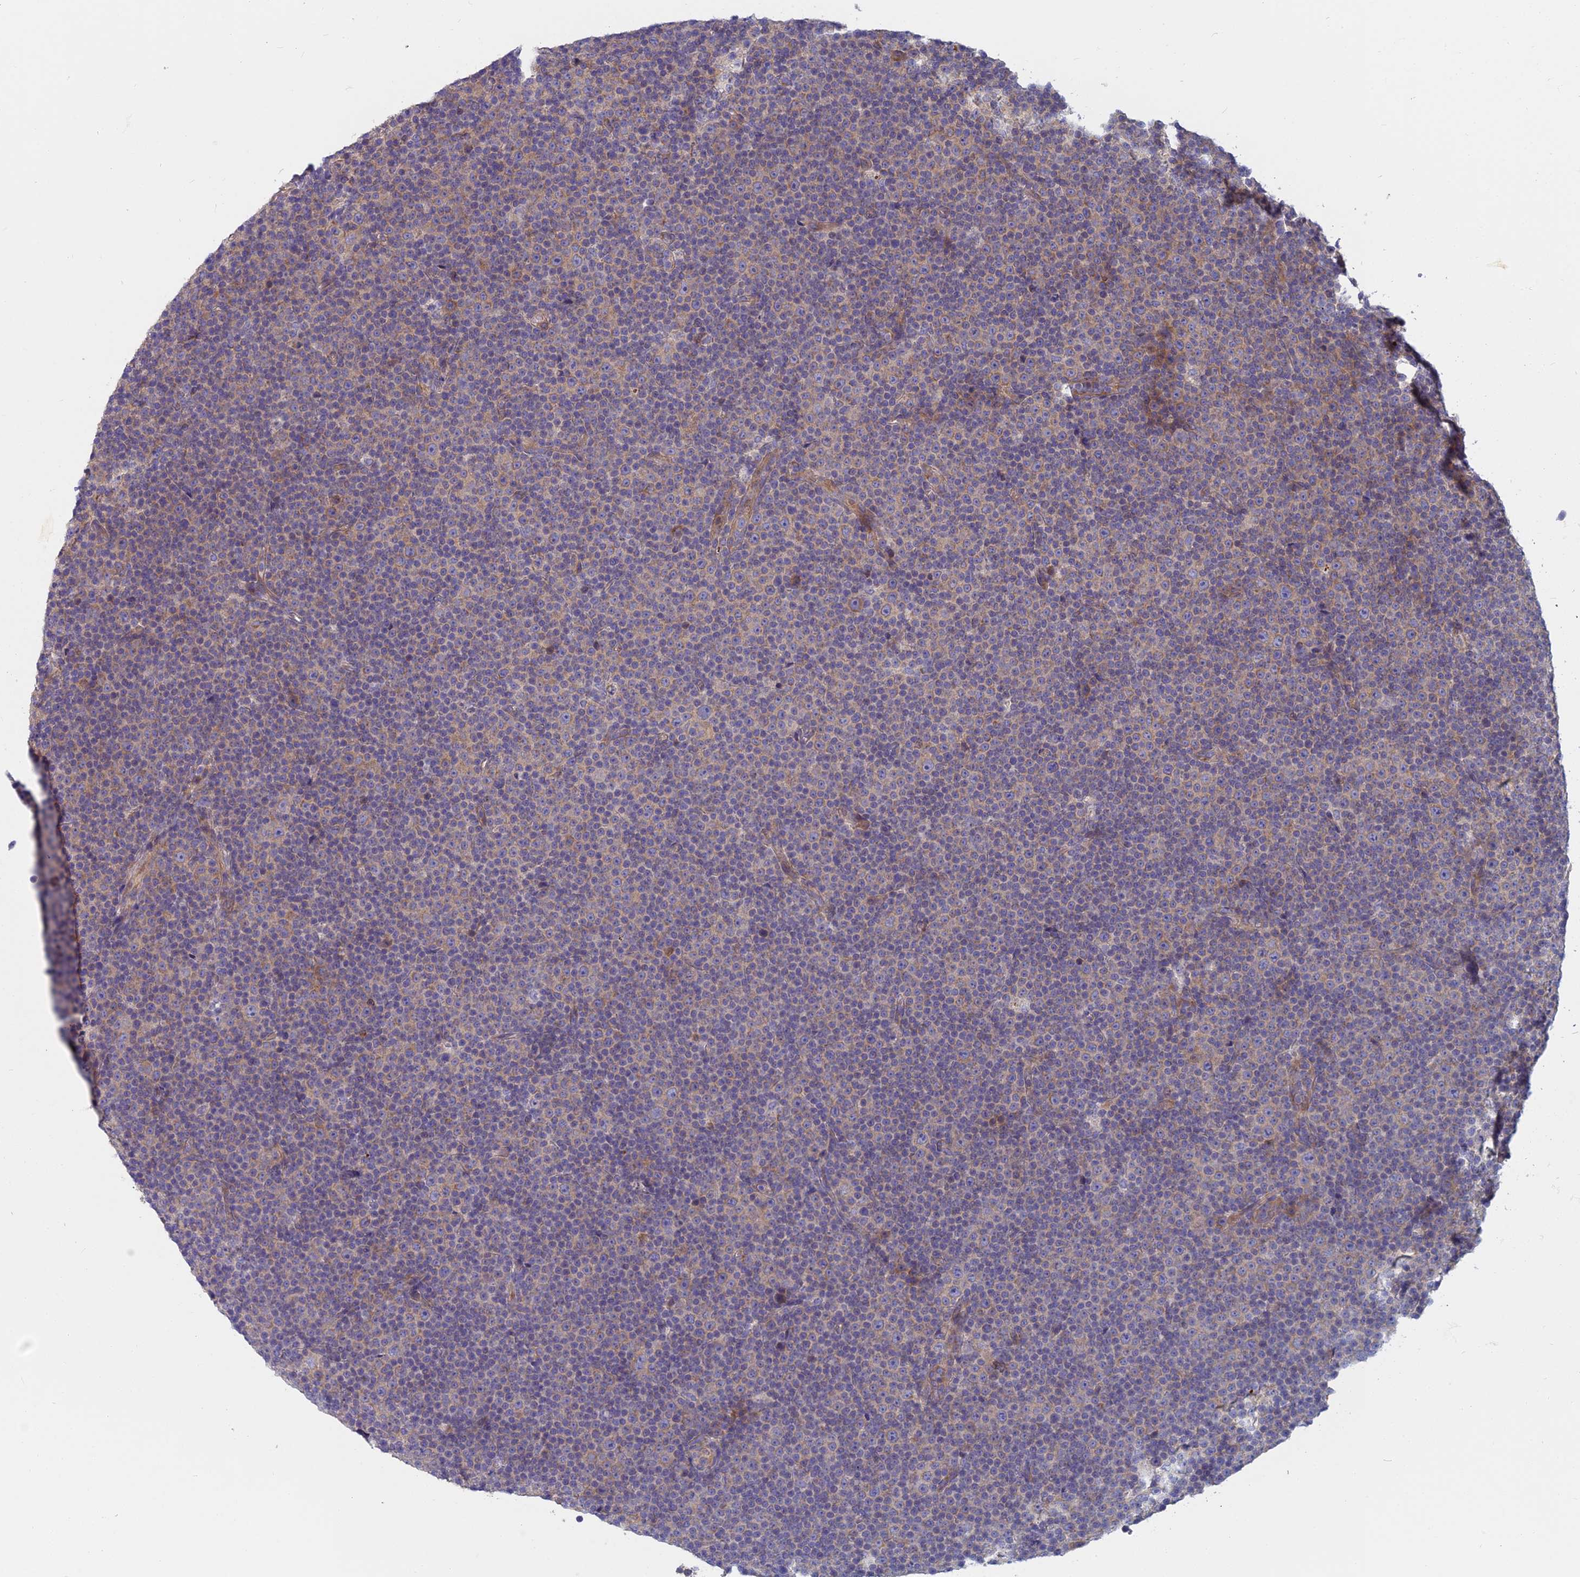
{"staining": {"intensity": "weak", "quantity": "<25%", "location": "cytoplasmic/membranous"}, "tissue": "lymphoma", "cell_type": "Tumor cells", "image_type": "cancer", "snomed": [{"axis": "morphology", "description": "Malignant lymphoma, non-Hodgkin's type, Low grade"}, {"axis": "topography", "description": "Lymph node"}], "caption": "DAB immunohistochemical staining of human lymphoma displays no significant staining in tumor cells.", "gene": "COX20", "patient": {"sex": "female", "age": 67}}